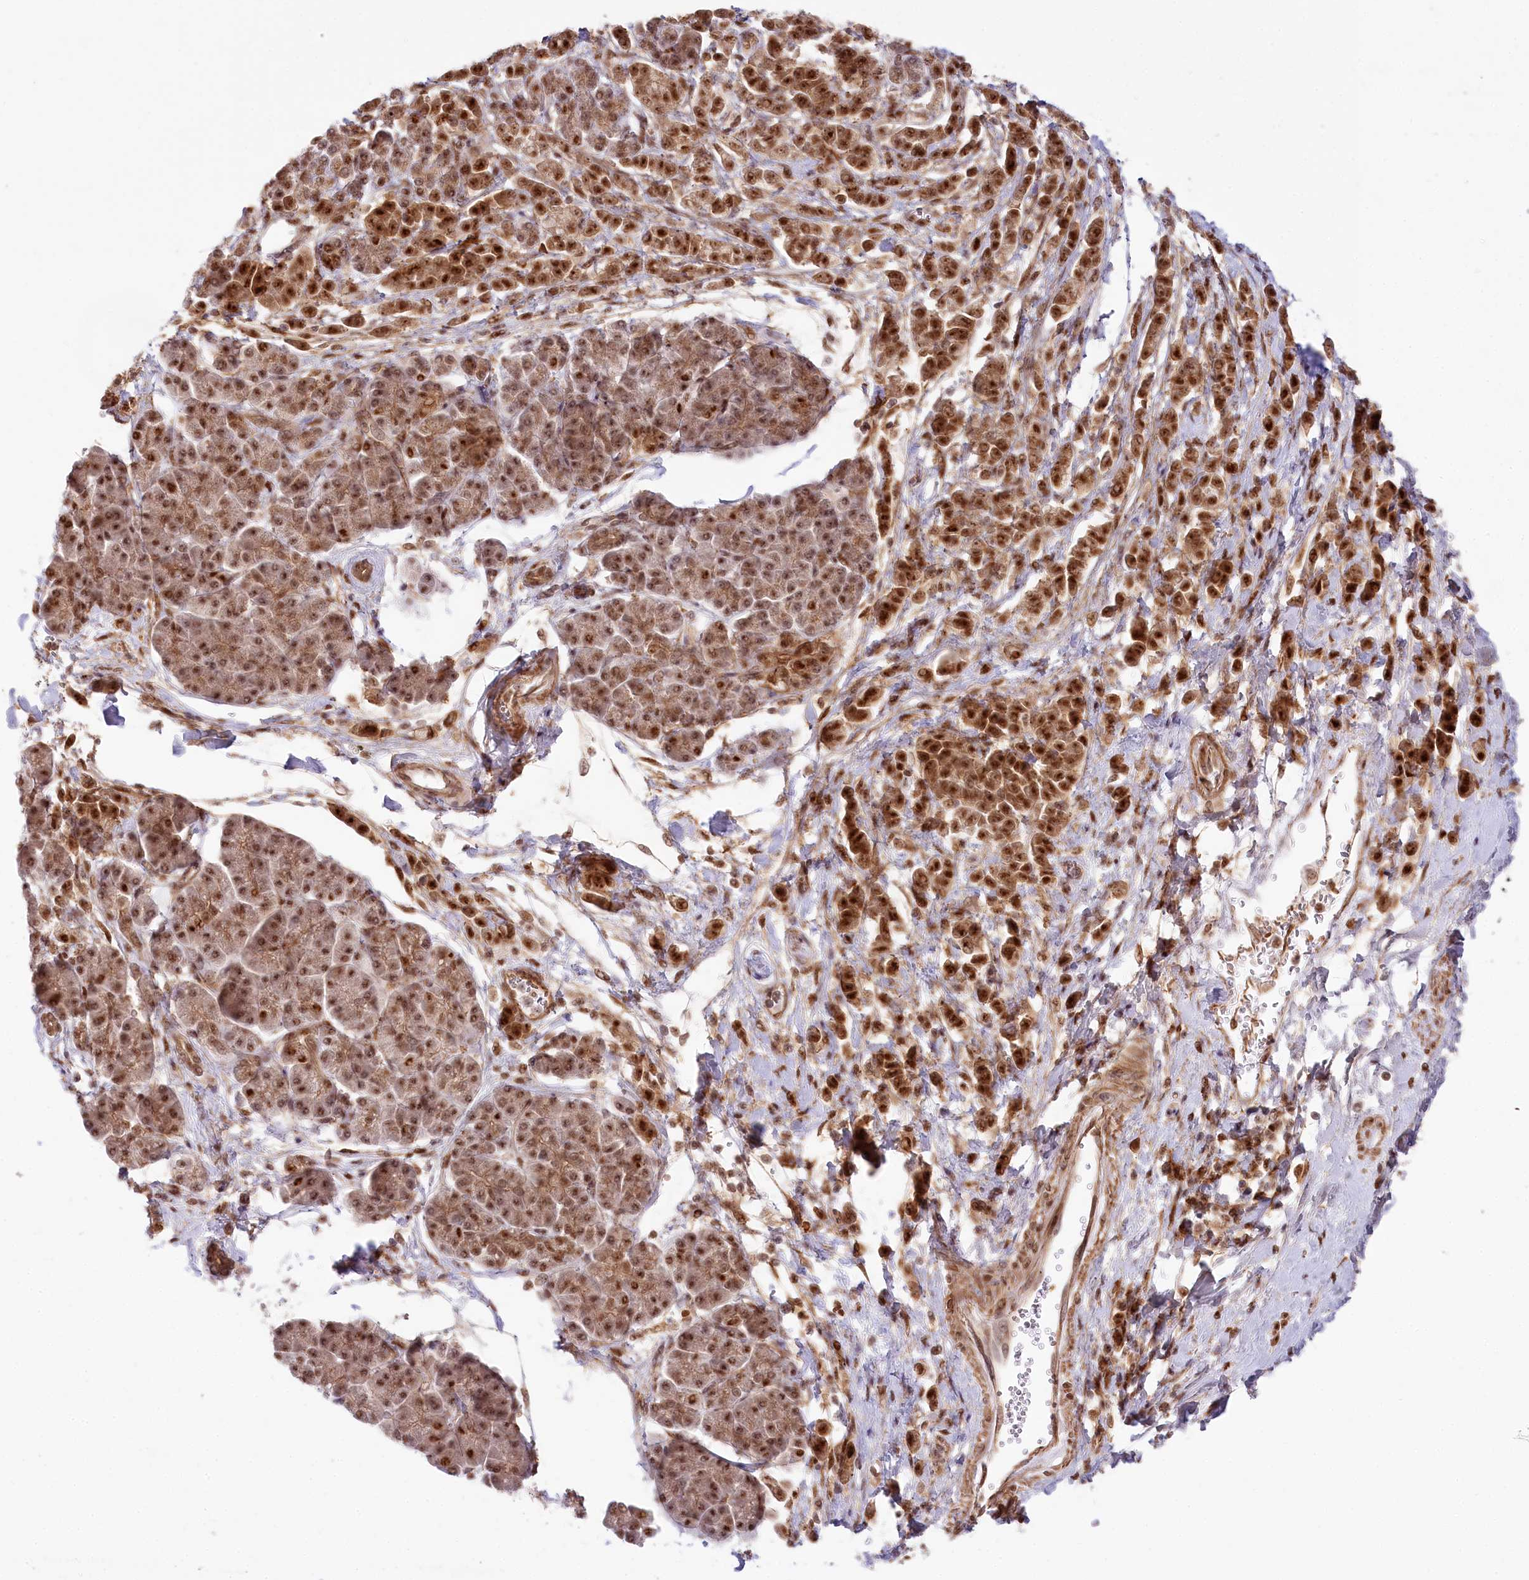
{"staining": {"intensity": "moderate", "quantity": ">75%", "location": "cytoplasmic/membranous,nuclear"}, "tissue": "pancreatic cancer", "cell_type": "Tumor cells", "image_type": "cancer", "snomed": [{"axis": "morphology", "description": "Normal tissue, NOS"}, {"axis": "morphology", "description": "Adenocarcinoma, NOS"}, {"axis": "topography", "description": "Pancreas"}], "caption": "The photomicrograph exhibits staining of adenocarcinoma (pancreatic), revealing moderate cytoplasmic/membranous and nuclear protein expression (brown color) within tumor cells. (Brightfield microscopy of DAB IHC at high magnification).", "gene": "TUBGCP2", "patient": {"sex": "female", "age": 64}}